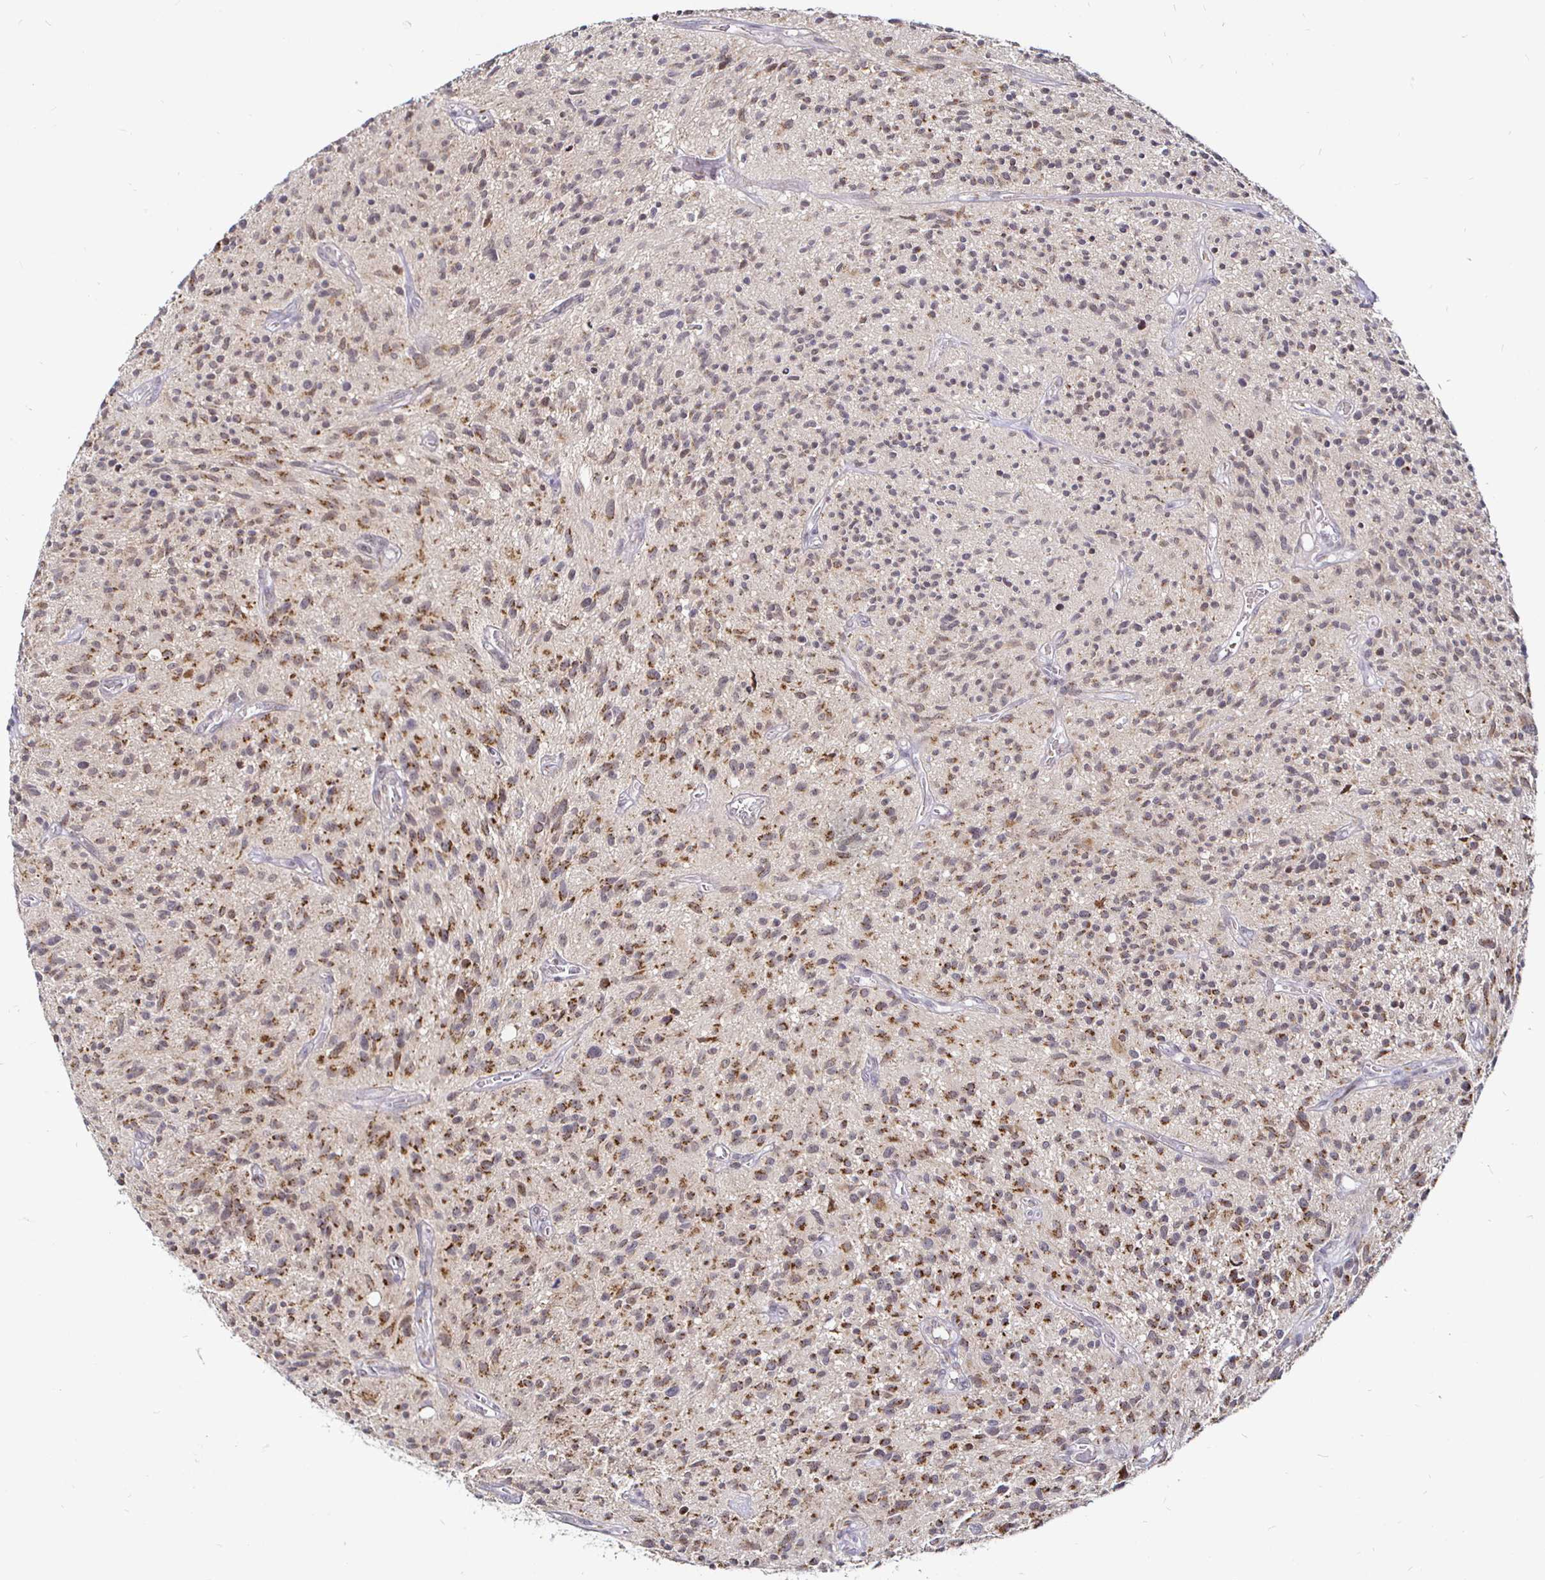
{"staining": {"intensity": "moderate", "quantity": "25%-75%", "location": "cytoplasmic/membranous"}, "tissue": "glioma", "cell_type": "Tumor cells", "image_type": "cancer", "snomed": [{"axis": "morphology", "description": "Glioma, malignant, High grade"}, {"axis": "topography", "description": "Brain"}], "caption": "Protein expression analysis of human malignant glioma (high-grade) reveals moderate cytoplasmic/membranous staining in approximately 25%-75% of tumor cells.", "gene": "ATG3", "patient": {"sex": "male", "age": 75}}